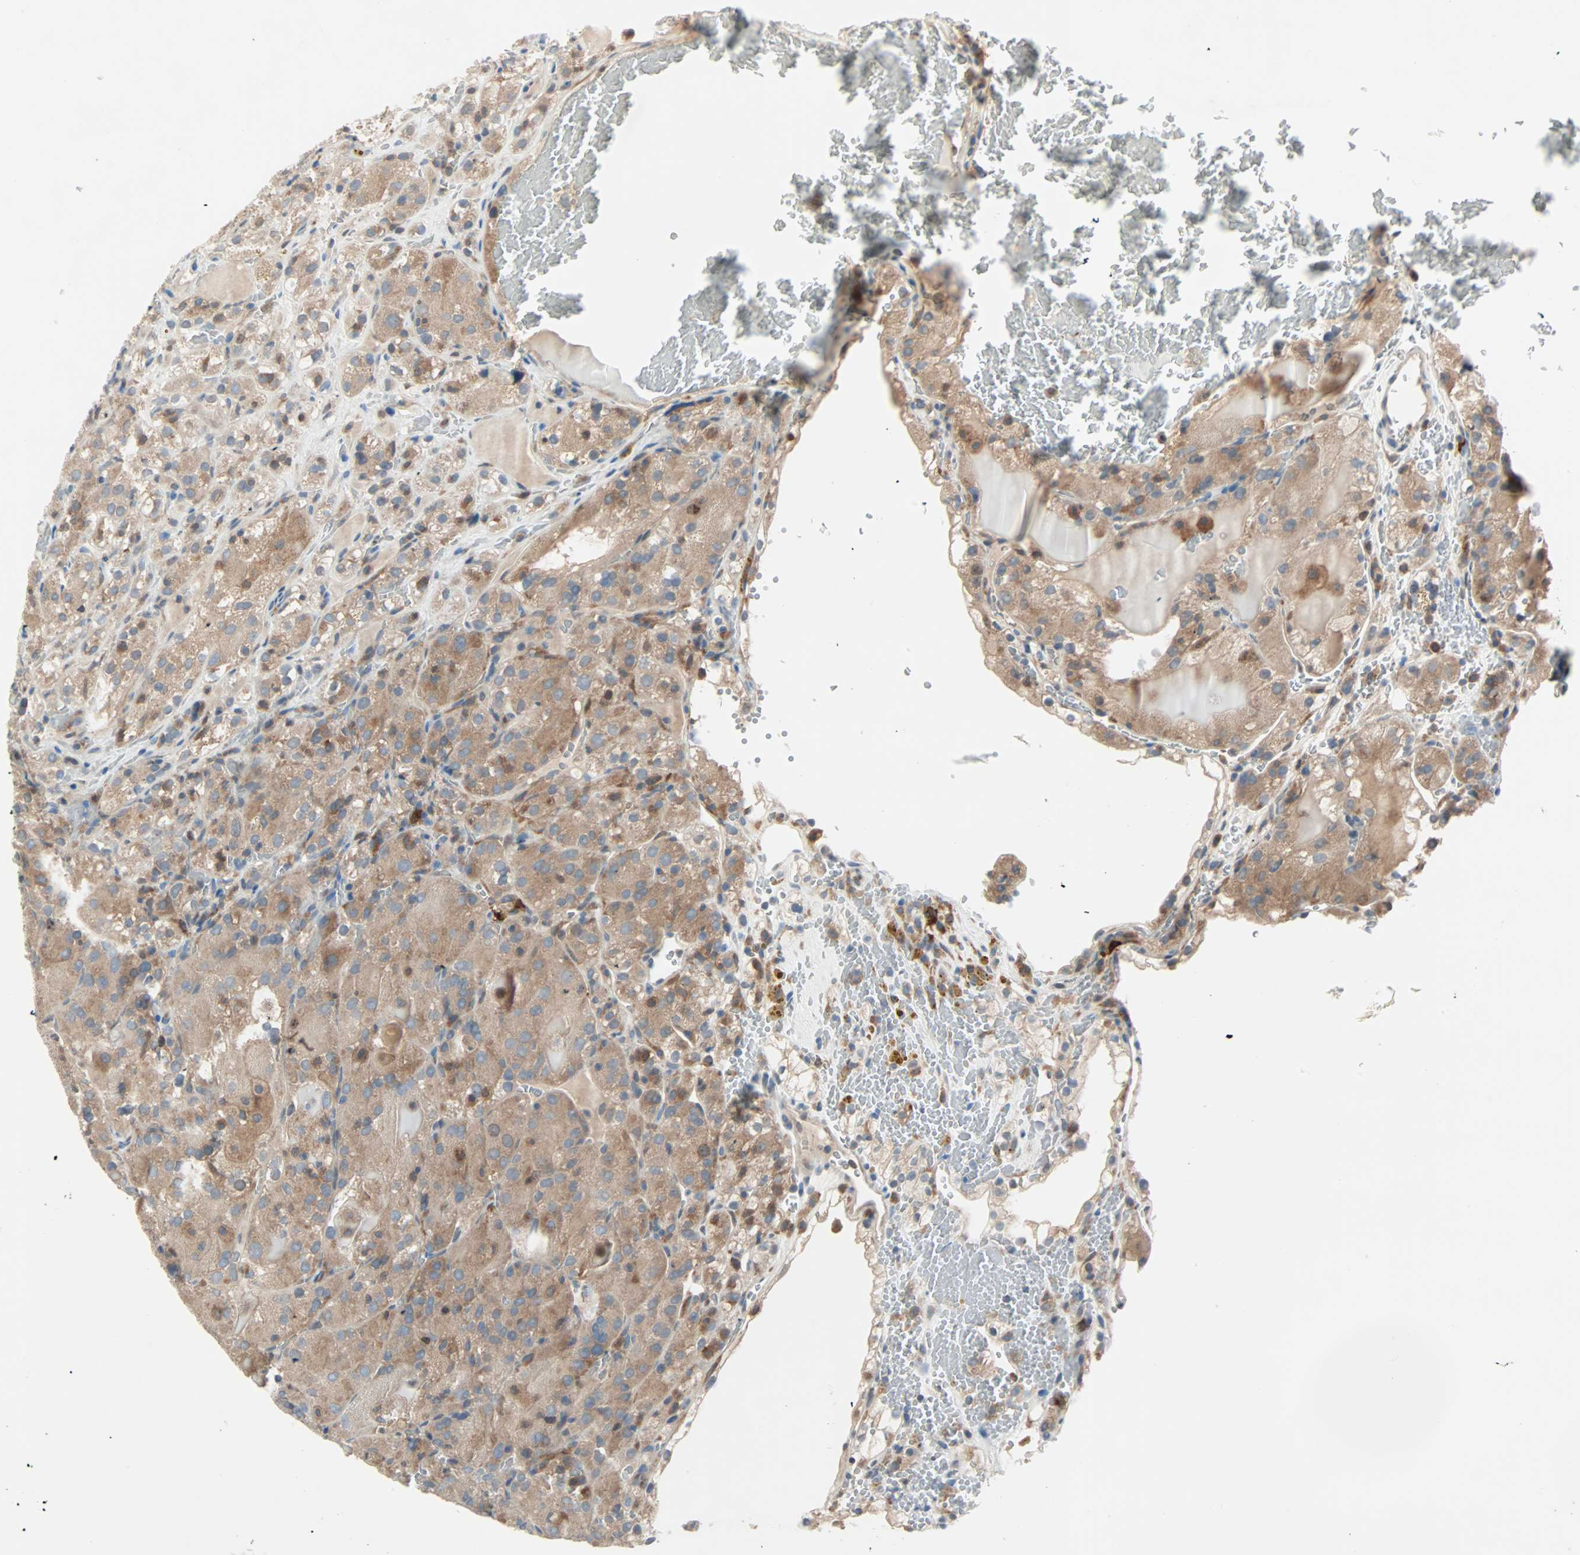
{"staining": {"intensity": "moderate", "quantity": ">75%", "location": "cytoplasmic/membranous"}, "tissue": "renal cancer", "cell_type": "Tumor cells", "image_type": "cancer", "snomed": [{"axis": "morphology", "description": "Normal tissue, NOS"}, {"axis": "morphology", "description": "Adenocarcinoma, NOS"}, {"axis": "topography", "description": "Kidney"}], "caption": "The histopathology image demonstrates staining of renal adenocarcinoma, revealing moderate cytoplasmic/membranous protein staining (brown color) within tumor cells. (IHC, brightfield microscopy, high magnification).", "gene": "SMIM8", "patient": {"sex": "male", "age": 61}}